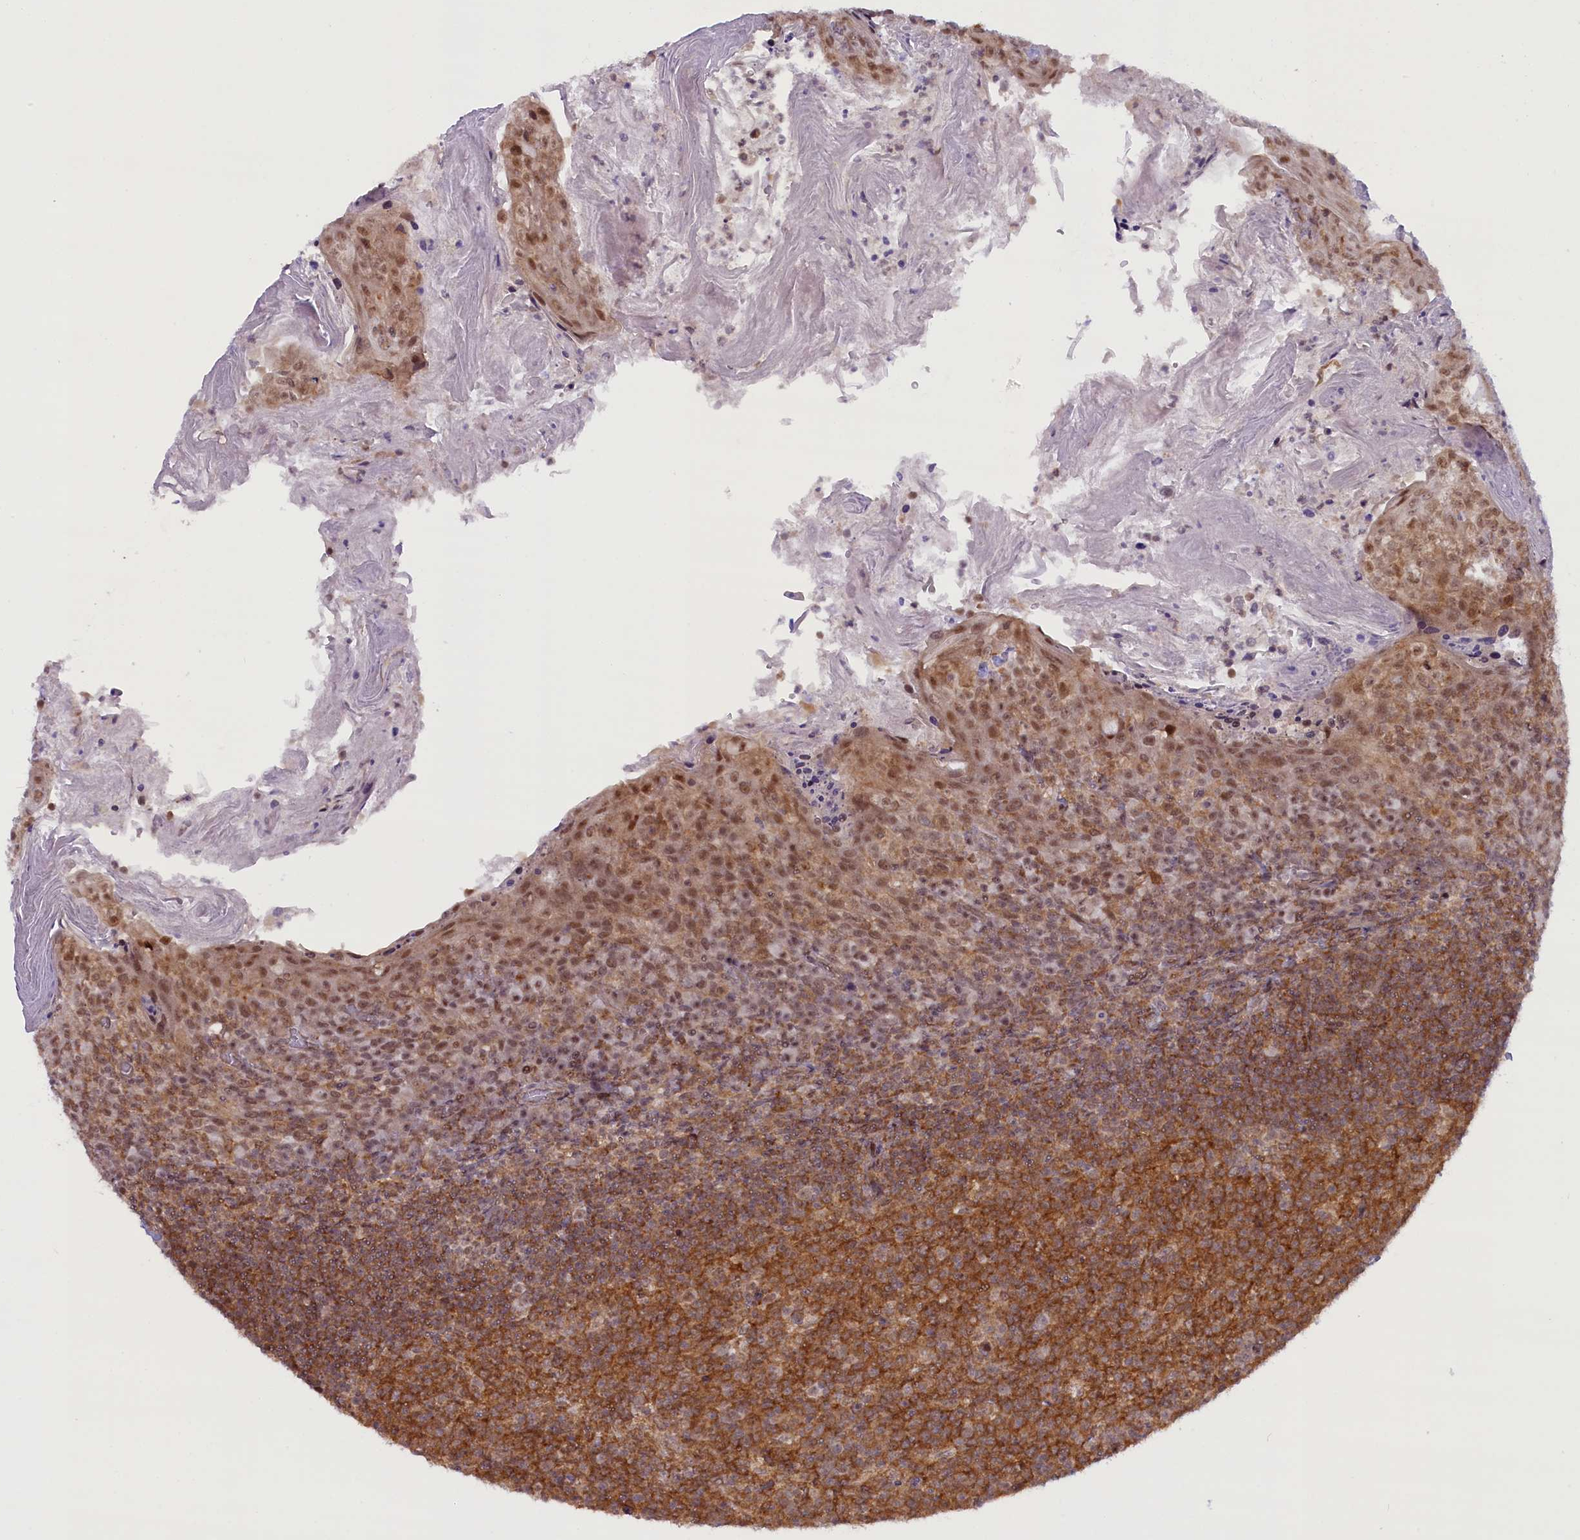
{"staining": {"intensity": "moderate", "quantity": ">75%", "location": "cytoplasmic/membranous"}, "tissue": "tonsil", "cell_type": "Germinal center cells", "image_type": "normal", "snomed": [{"axis": "morphology", "description": "Normal tissue, NOS"}, {"axis": "topography", "description": "Tonsil"}], "caption": "Immunohistochemical staining of normal tonsil displays >75% levels of moderate cytoplasmic/membranous protein positivity in about >75% of germinal center cells. (Brightfield microscopy of DAB IHC at high magnification).", "gene": "FCHO1", "patient": {"sex": "female", "age": 10}}